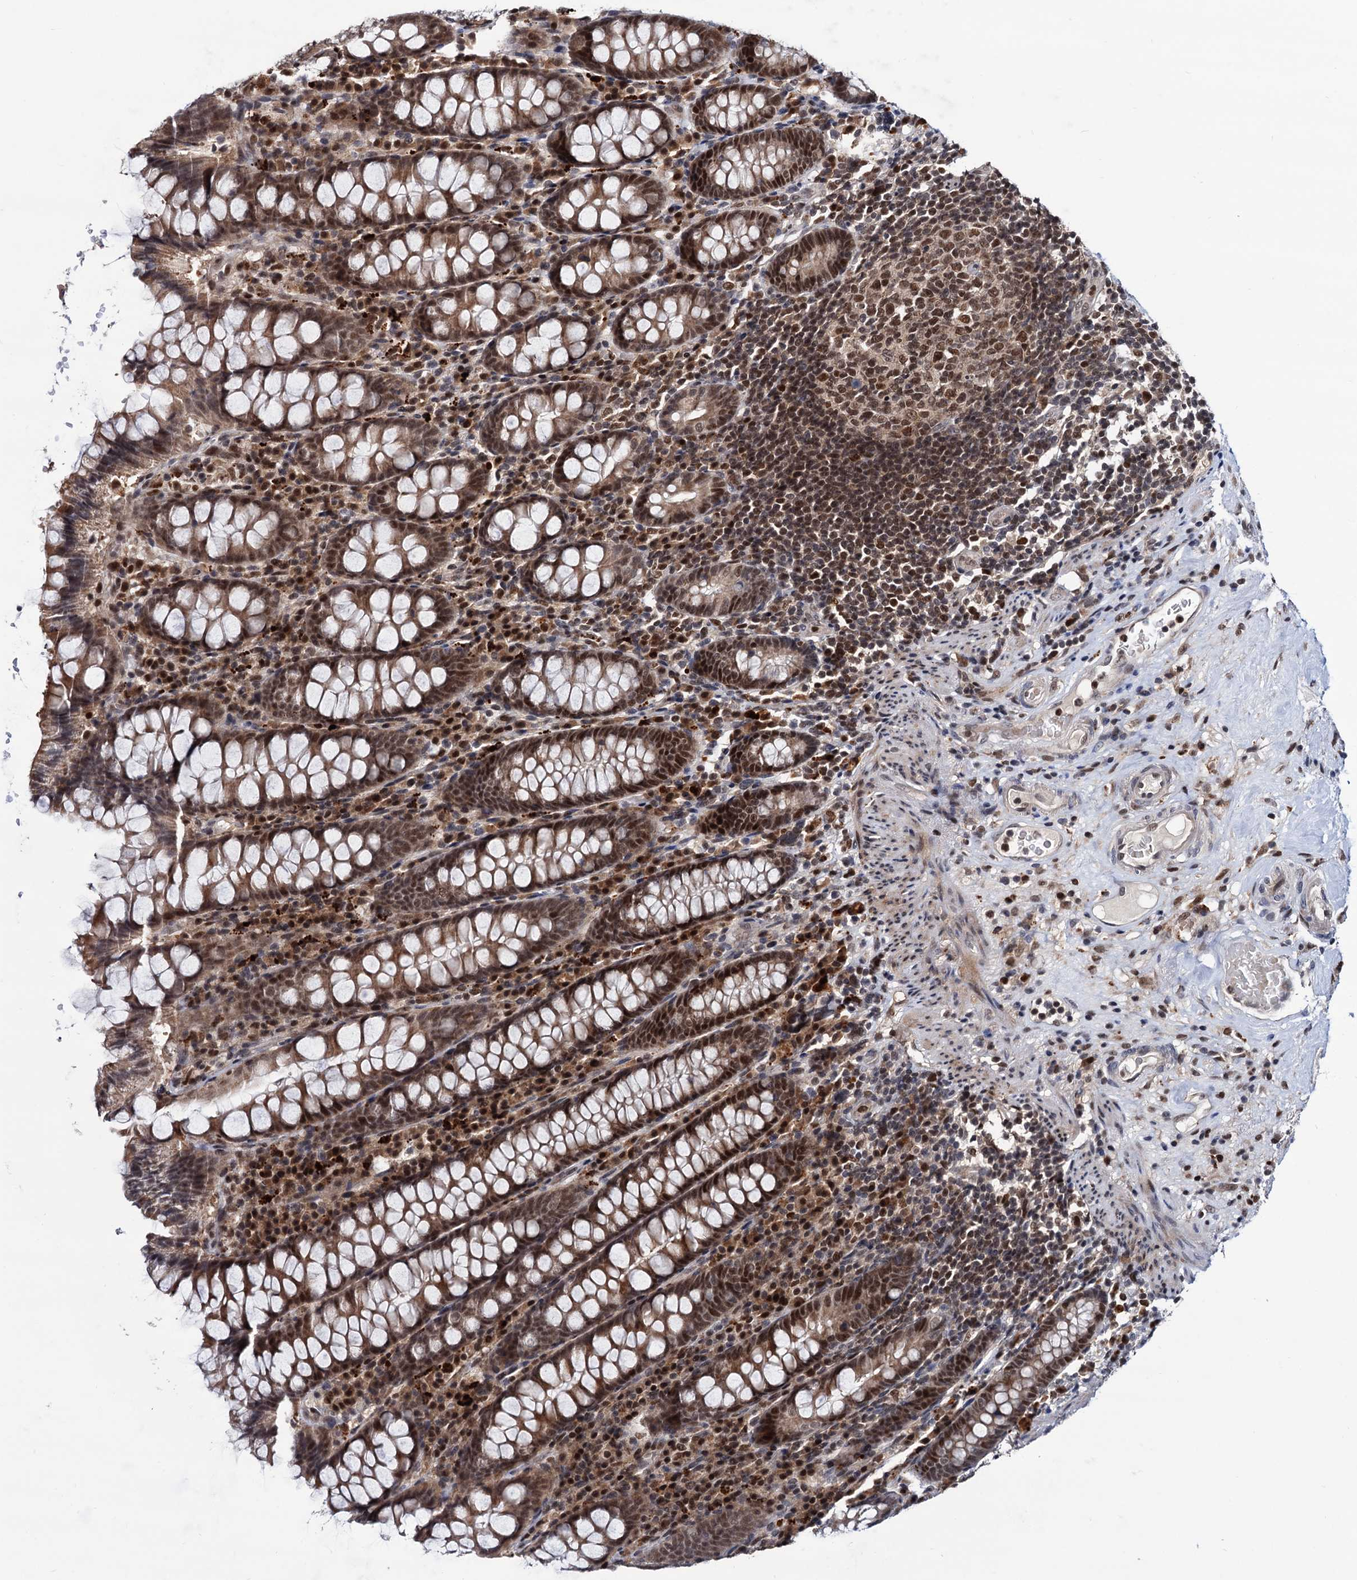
{"staining": {"intensity": "weak", "quantity": "25%-75%", "location": "cytoplasmic/membranous"}, "tissue": "colon", "cell_type": "Endothelial cells", "image_type": "normal", "snomed": [{"axis": "morphology", "description": "Normal tissue, NOS"}, {"axis": "topography", "description": "Colon"}], "caption": "Colon stained for a protein shows weak cytoplasmic/membranous positivity in endothelial cells. Using DAB (brown) and hematoxylin (blue) stains, captured at high magnification using brightfield microscopy.", "gene": "RNASEH2B", "patient": {"sex": "female", "age": 79}}